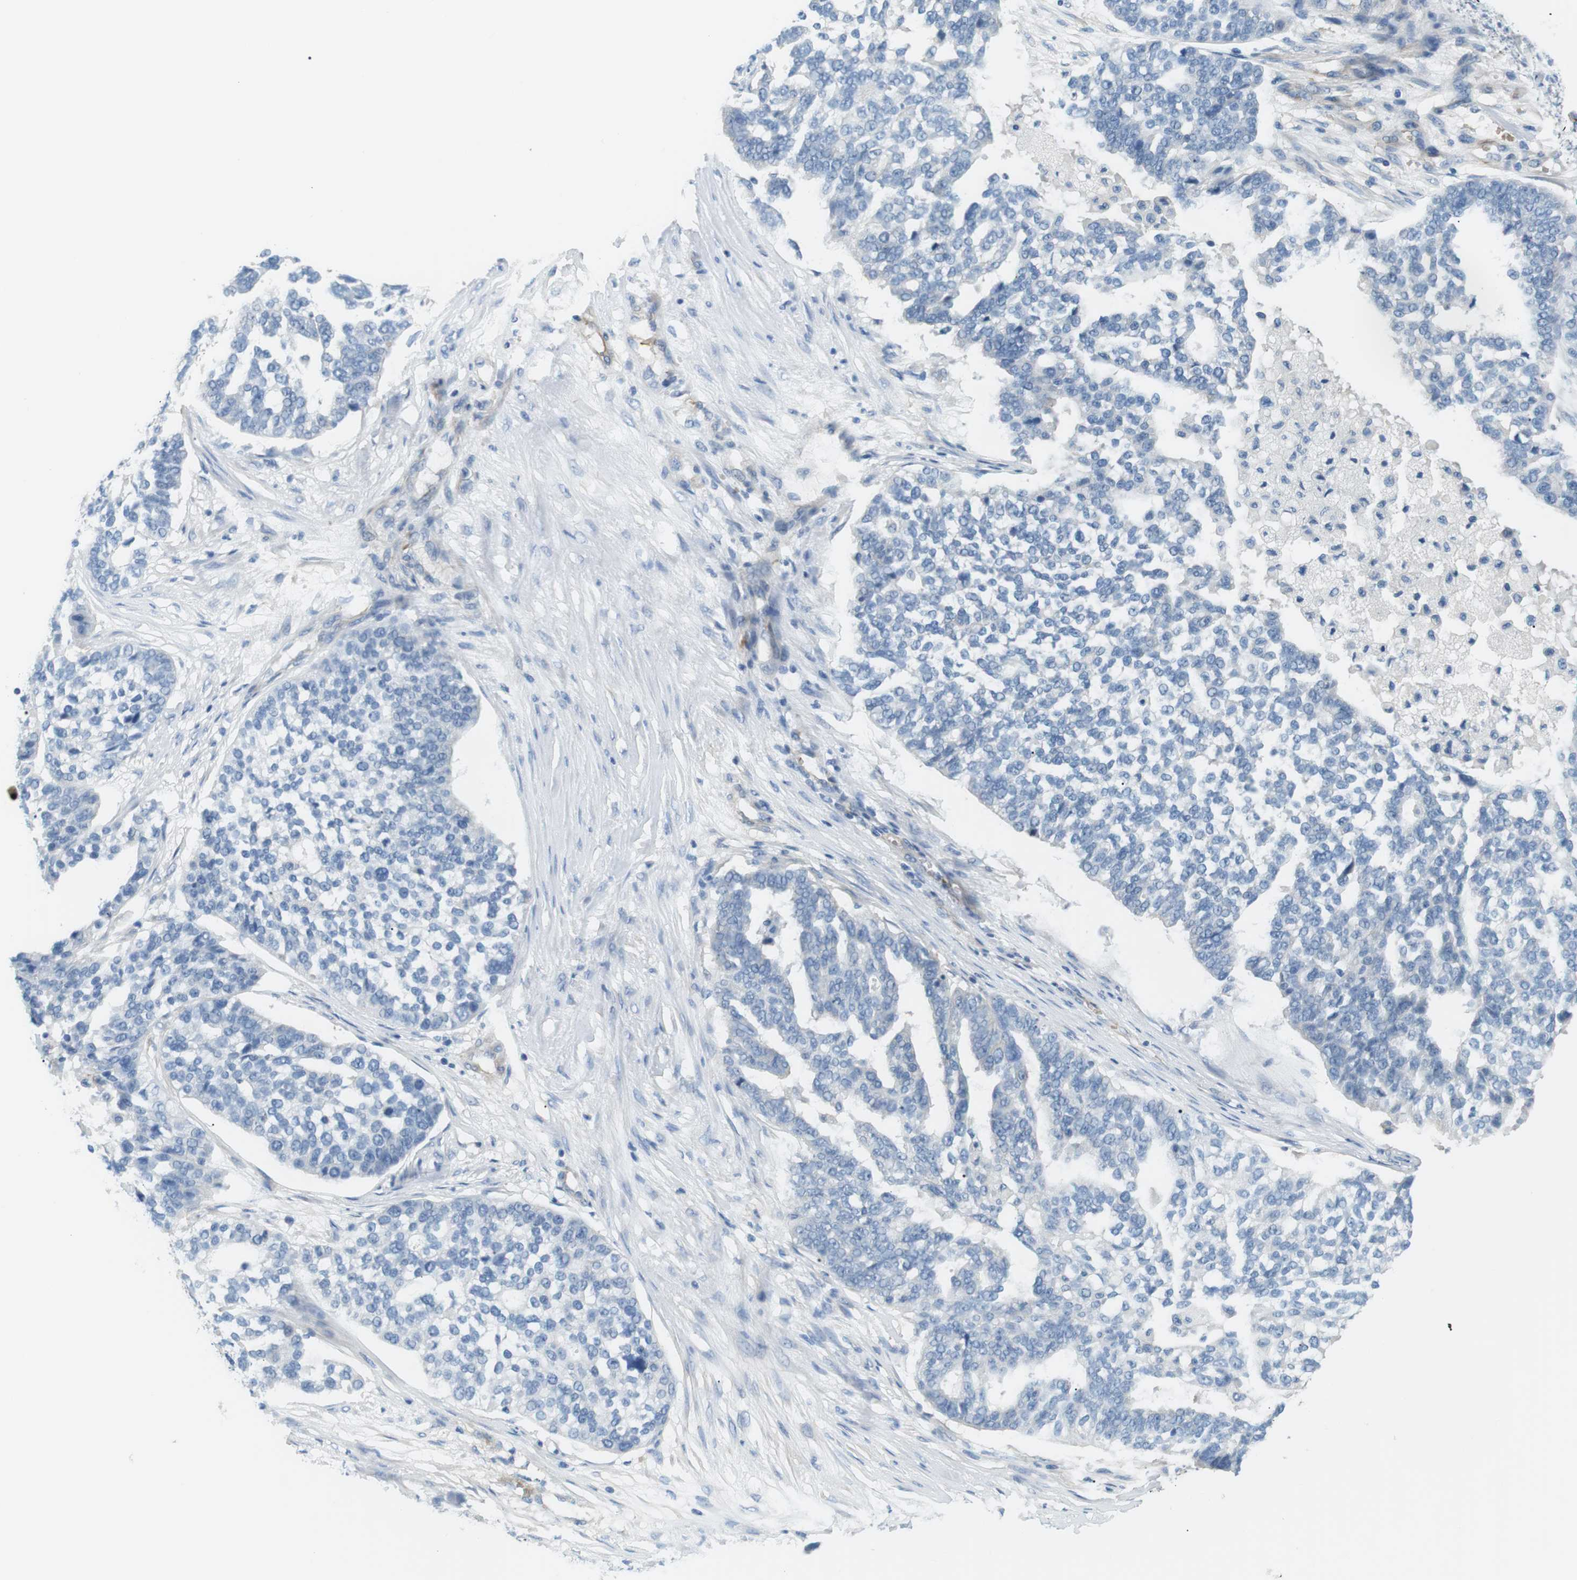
{"staining": {"intensity": "negative", "quantity": "none", "location": "none"}, "tissue": "ovarian cancer", "cell_type": "Tumor cells", "image_type": "cancer", "snomed": [{"axis": "morphology", "description": "Cystadenocarcinoma, serous, NOS"}, {"axis": "topography", "description": "Ovary"}], "caption": "Immunohistochemistry of ovarian cancer (serous cystadenocarcinoma) reveals no expression in tumor cells.", "gene": "ADCY10", "patient": {"sex": "female", "age": 59}}